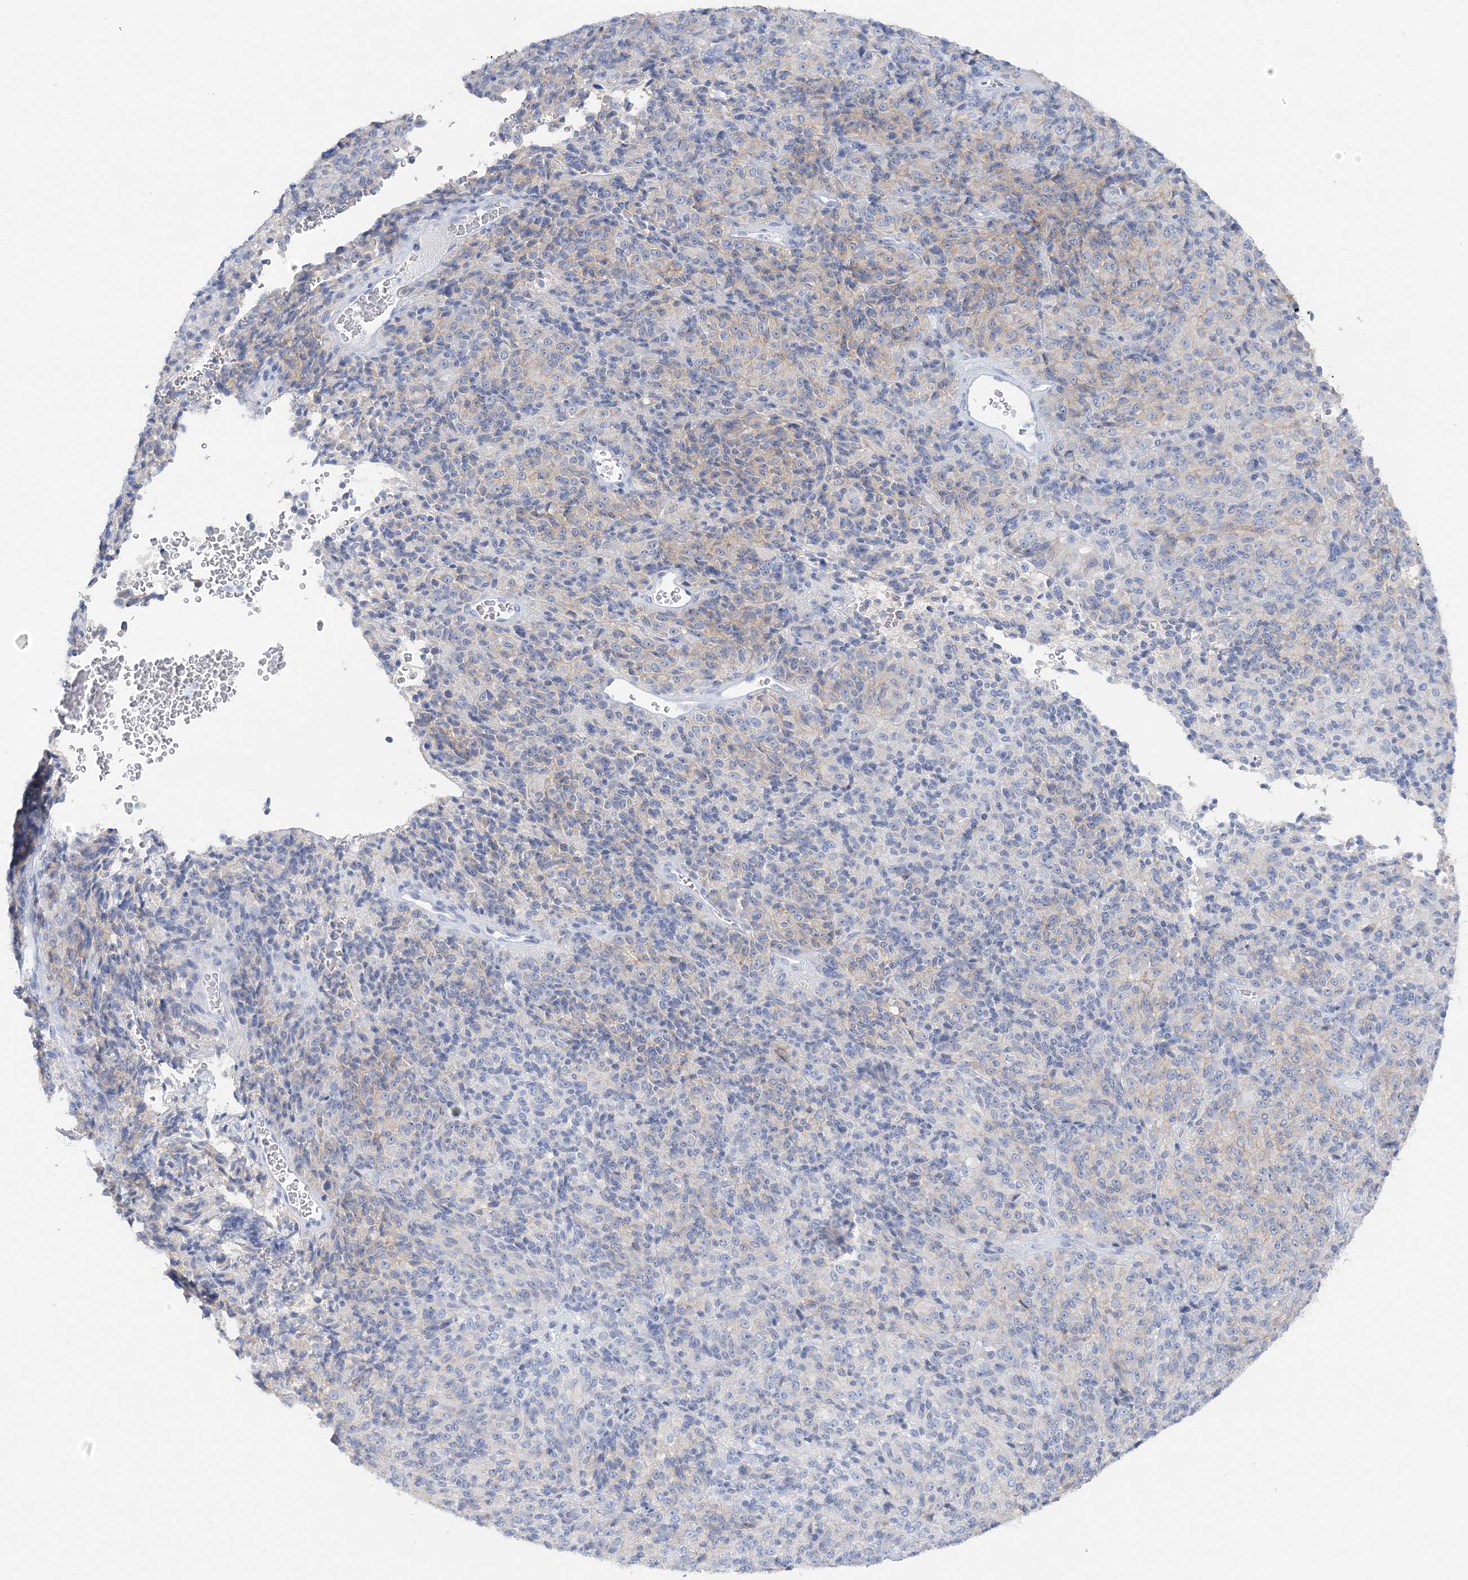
{"staining": {"intensity": "negative", "quantity": "none", "location": "none"}, "tissue": "melanoma", "cell_type": "Tumor cells", "image_type": "cancer", "snomed": [{"axis": "morphology", "description": "Malignant melanoma, Metastatic site"}, {"axis": "topography", "description": "Brain"}], "caption": "This micrograph is of malignant melanoma (metastatic site) stained with immunohistochemistry to label a protein in brown with the nuclei are counter-stained blue. There is no expression in tumor cells.", "gene": "SLC5A6", "patient": {"sex": "female", "age": 56}}